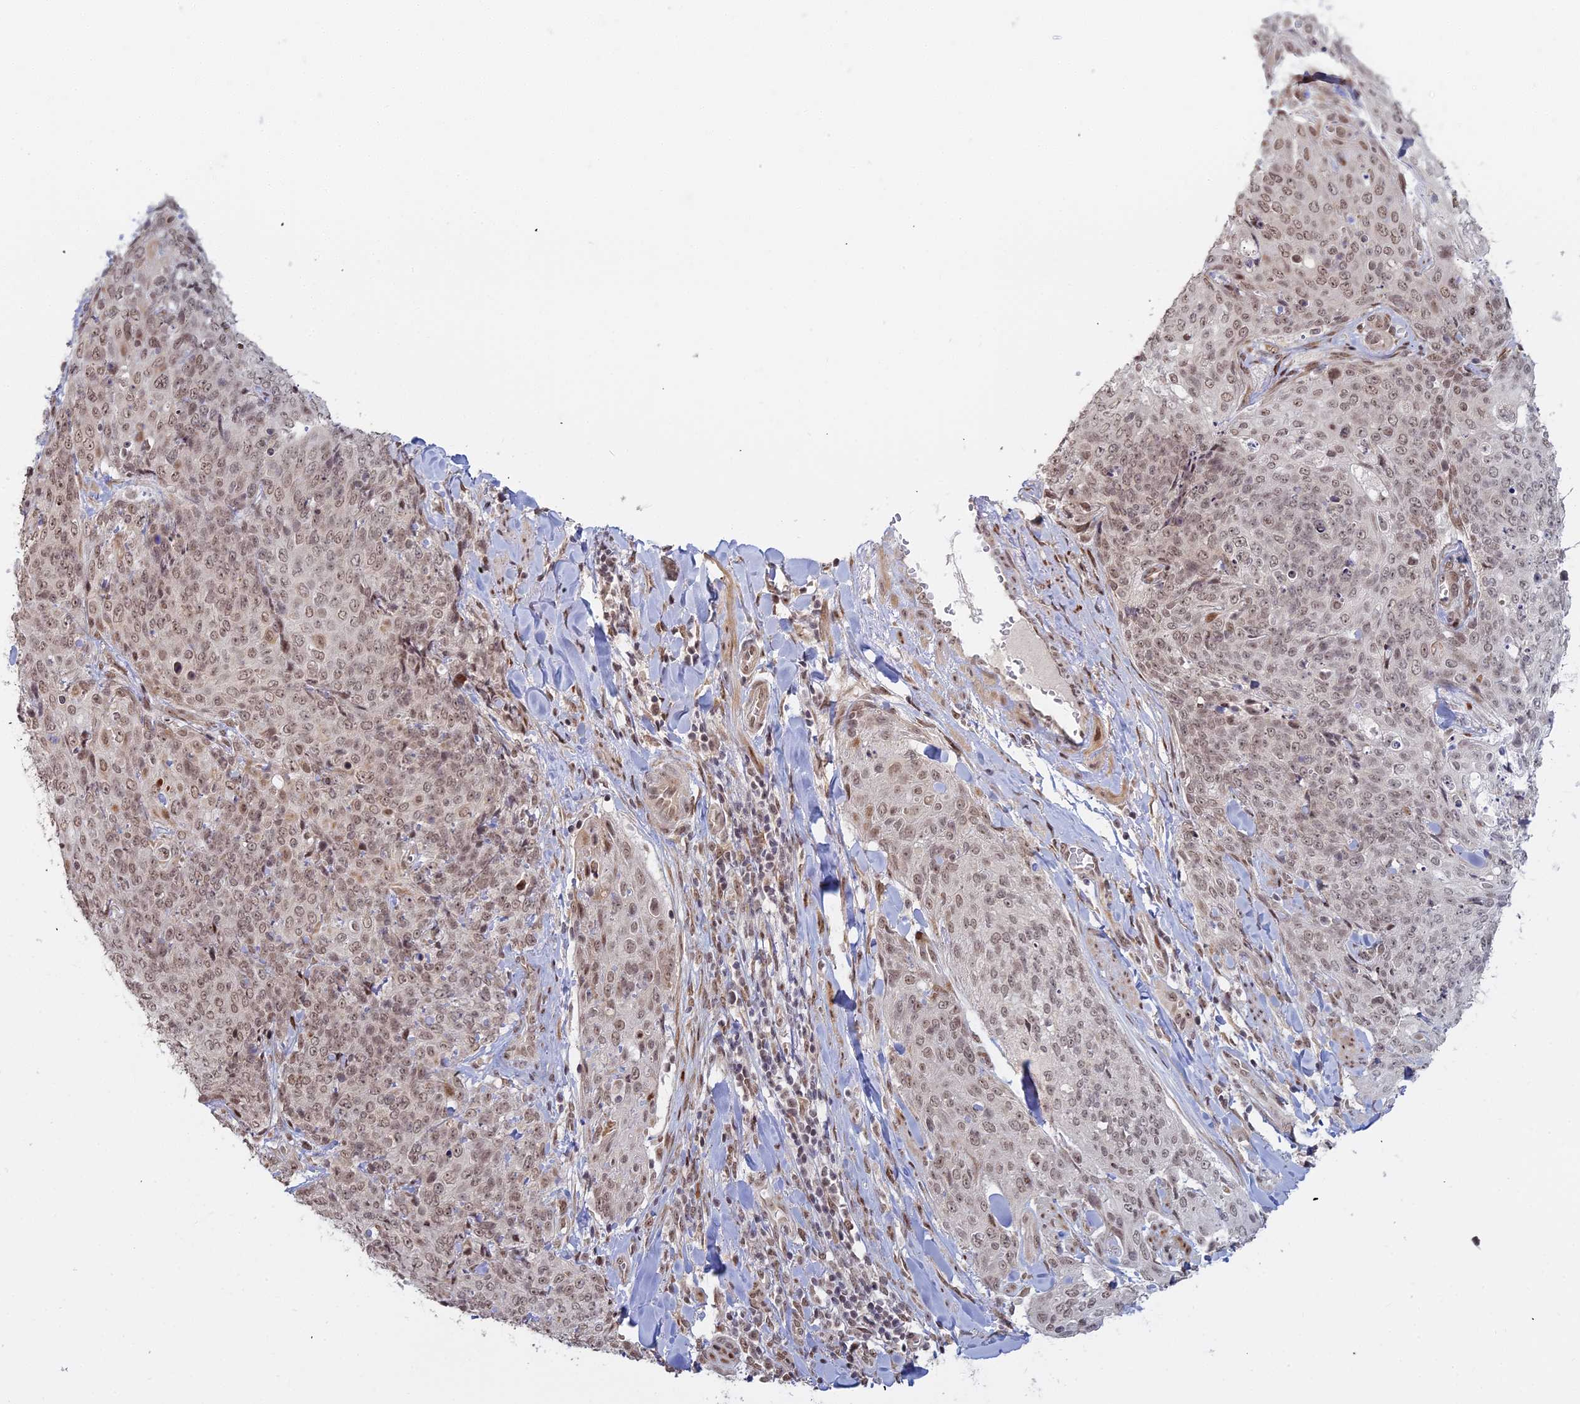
{"staining": {"intensity": "moderate", "quantity": ">75%", "location": "nuclear"}, "tissue": "skin cancer", "cell_type": "Tumor cells", "image_type": "cancer", "snomed": [{"axis": "morphology", "description": "Squamous cell carcinoma, NOS"}, {"axis": "topography", "description": "Skin"}, {"axis": "topography", "description": "Vulva"}], "caption": "Approximately >75% of tumor cells in squamous cell carcinoma (skin) reveal moderate nuclear protein staining as visualized by brown immunohistochemical staining.", "gene": "ABCA2", "patient": {"sex": "female", "age": 85}}